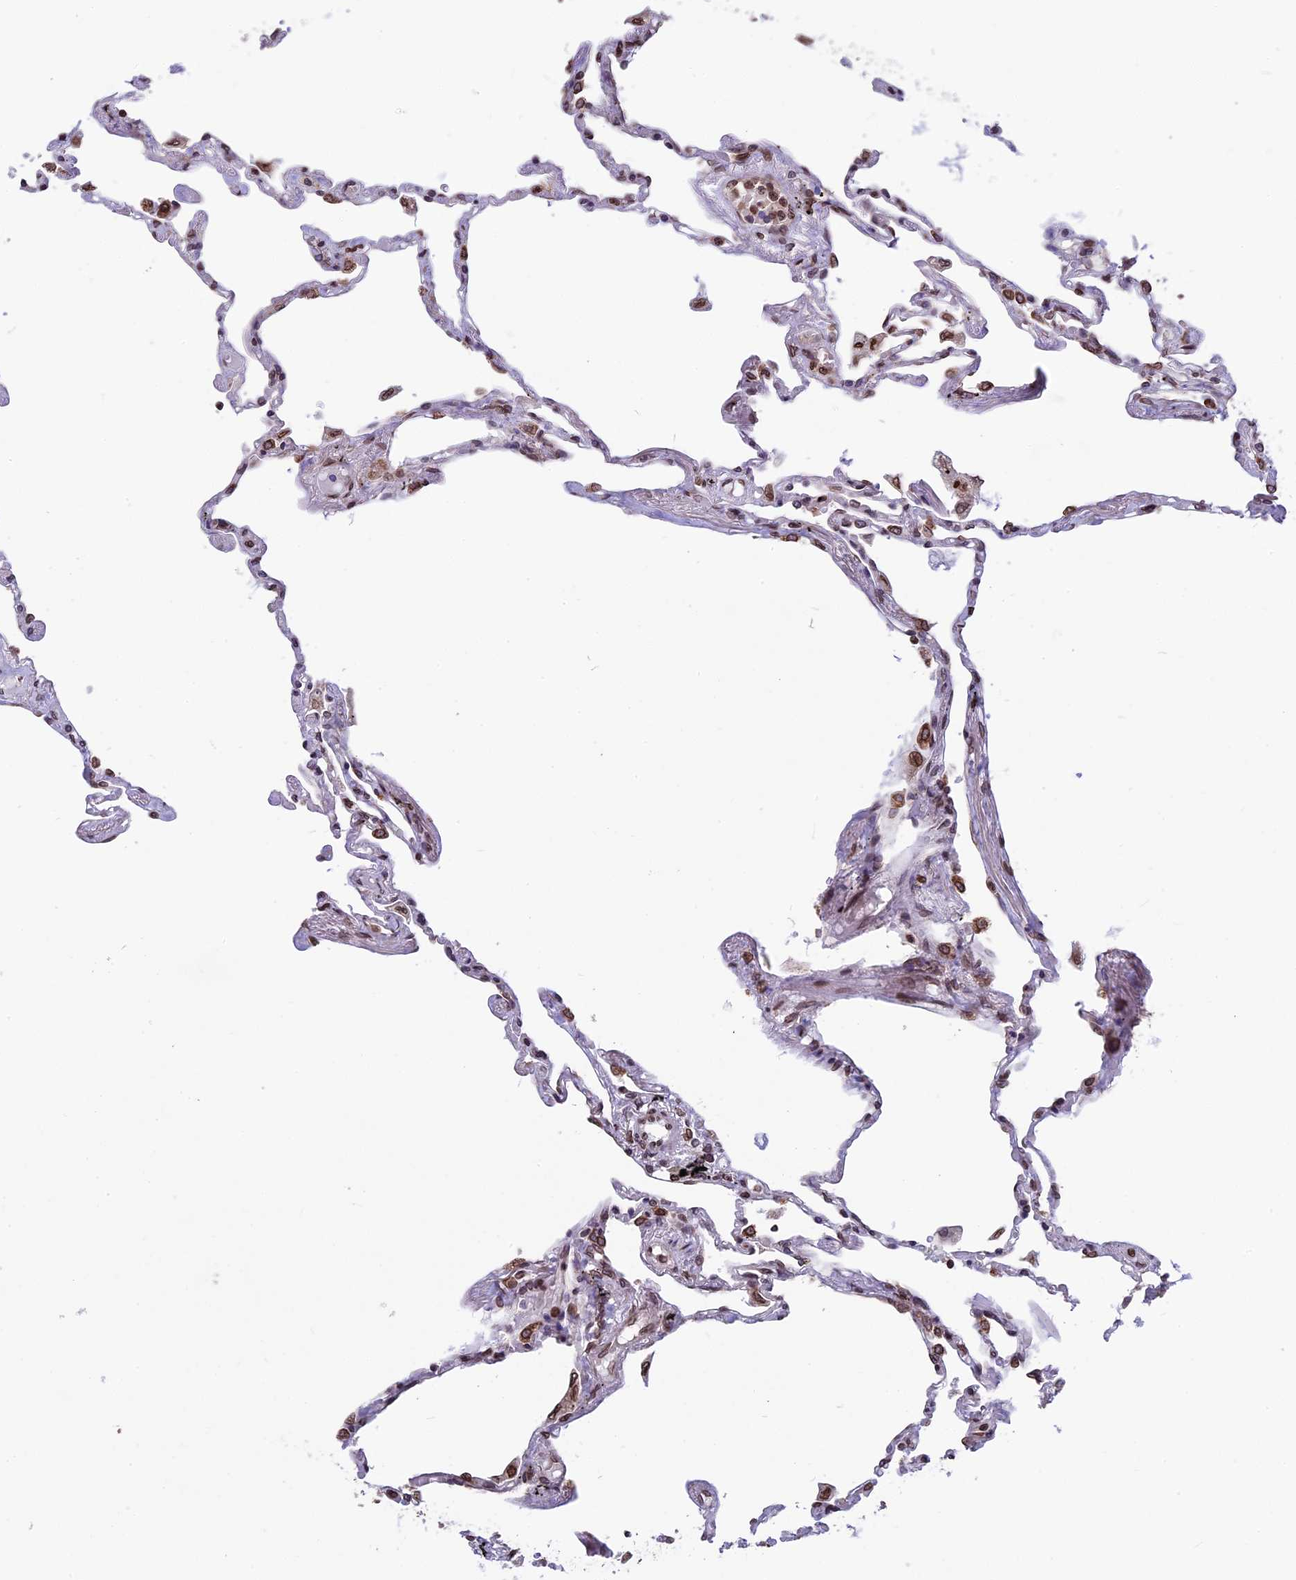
{"staining": {"intensity": "moderate", "quantity": "<25%", "location": "nuclear"}, "tissue": "lung", "cell_type": "Alveolar cells", "image_type": "normal", "snomed": [{"axis": "morphology", "description": "Normal tissue, NOS"}, {"axis": "topography", "description": "Lung"}], "caption": "Moderate nuclear staining for a protein is identified in approximately <25% of alveolar cells of normal lung using immunohistochemistry (IHC).", "gene": "PTCHD4", "patient": {"sex": "female", "age": 67}}